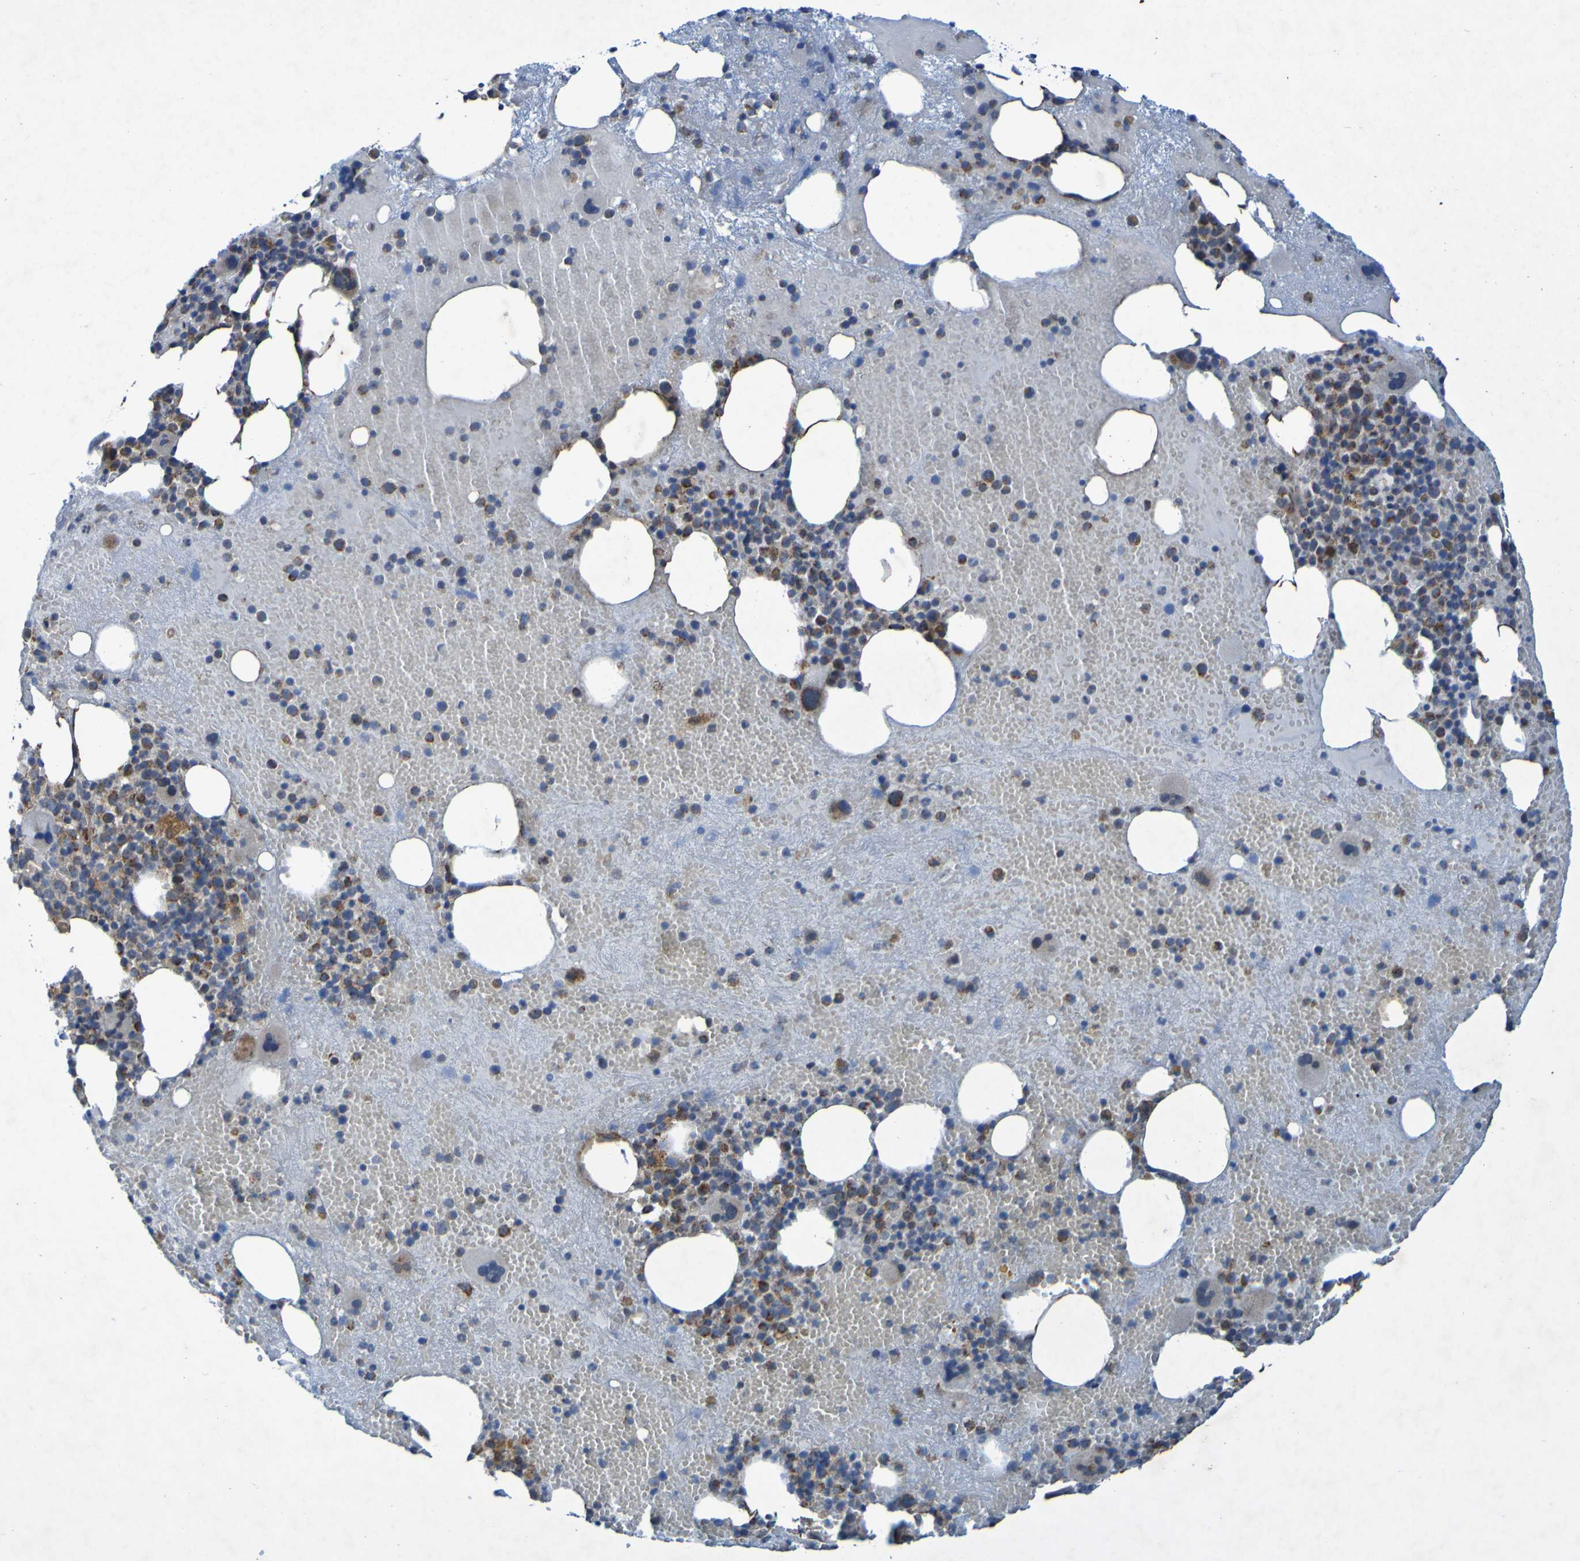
{"staining": {"intensity": "moderate", "quantity": "<25%", "location": "cytoplasmic/membranous"}, "tissue": "bone marrow", "cell_type": "Hematopoietic cells", "image_type": "normal", "snomed": [{"axis": "morphology", "description": "Normal tissue, NOS"}, {"axis": "morphology", "description": "Inflammation, NOS"}, {"axis": "topography", "description": "Bone marrow"}], "caption": "Brown immunohistochemical staining in normal bone marrow exhibits moderate cytoplasmic/membranous staining in approximately <25% of hematopoietic cells.", "gene": "CCDC51", "patient": {"sex": "male", "age": 43}}